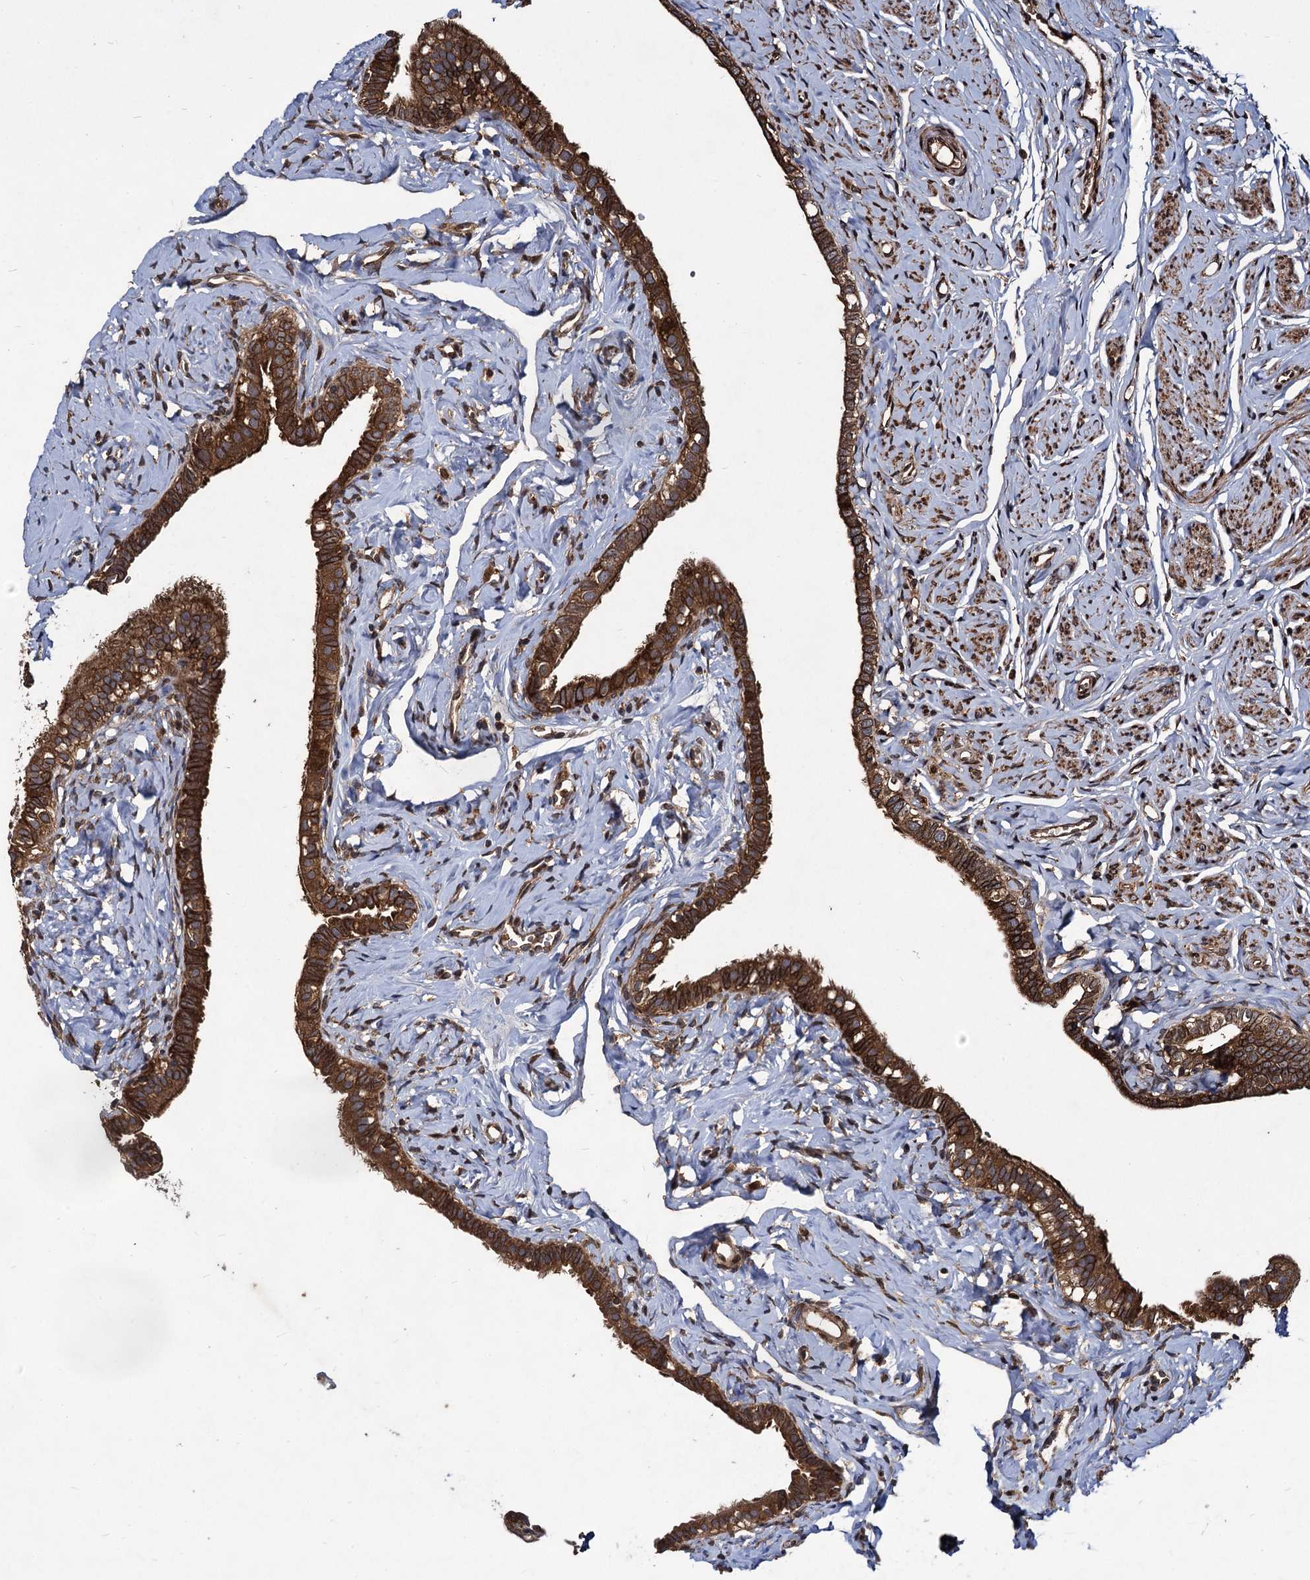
{"staining": {"intensity": "strong", "quantity": ">75%", "location": "cytoplasmic/membranous"}, "tissue": "fallopian tube", "cell_type": "Glandular cells", "image_type": "normal", "snomed": [{"axis": "morphology", "description": "Normal tissue, NOS"}, {"axis": "topography", "description": "Fallopian tube"}], "caption": "Immunohistochemistry (IHC) of benign fallopian tube reveals high levels of strong cytoplasmic/membranous positivity in about >75% of glandular cells.", "gene": "DCP1B", "patient": {"sex": "female", "age": 66}}